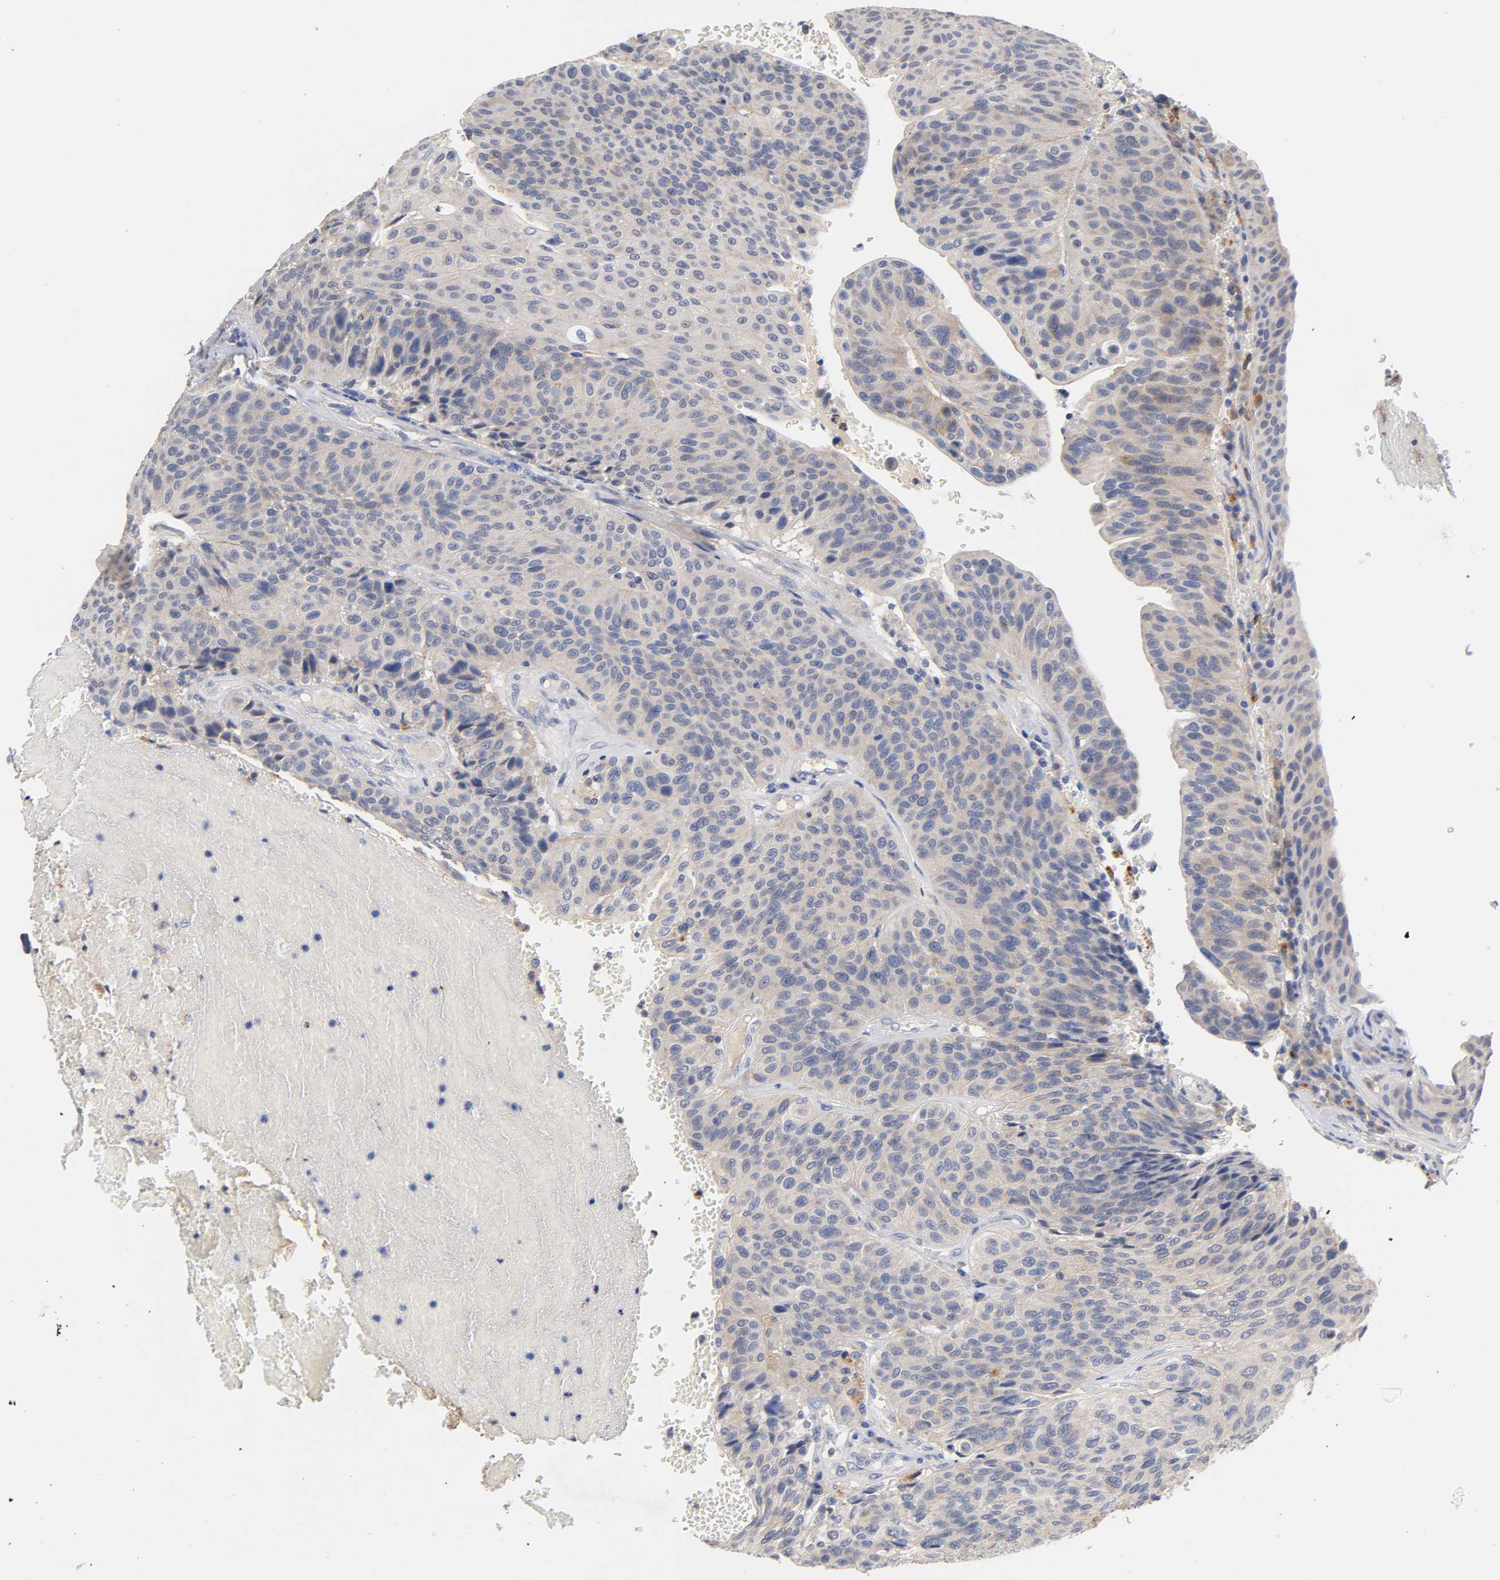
{"staining": {"intensity": "weak", "quantity": "<25%", "location": "cytoplasmic/membranous"}, "tissue": "urothelial cancer", "cell_type": "Tumor cells", "image_type": "cancer", "snomed": [{"axis": "morphology", "description": "Urothelial carcinoma, High grade"}, {"axis": "topography", "description": "Urinary bladder"}], "caption": "Urothelial cancer was stained to show a protein in brown. There is no significant expression in tumor cells. (Immunohistochemistry (ihc), brightfield microscopy, high magnification).", "gene": "SEMA5A", "patient": {"sex": "male", "age": 66}}